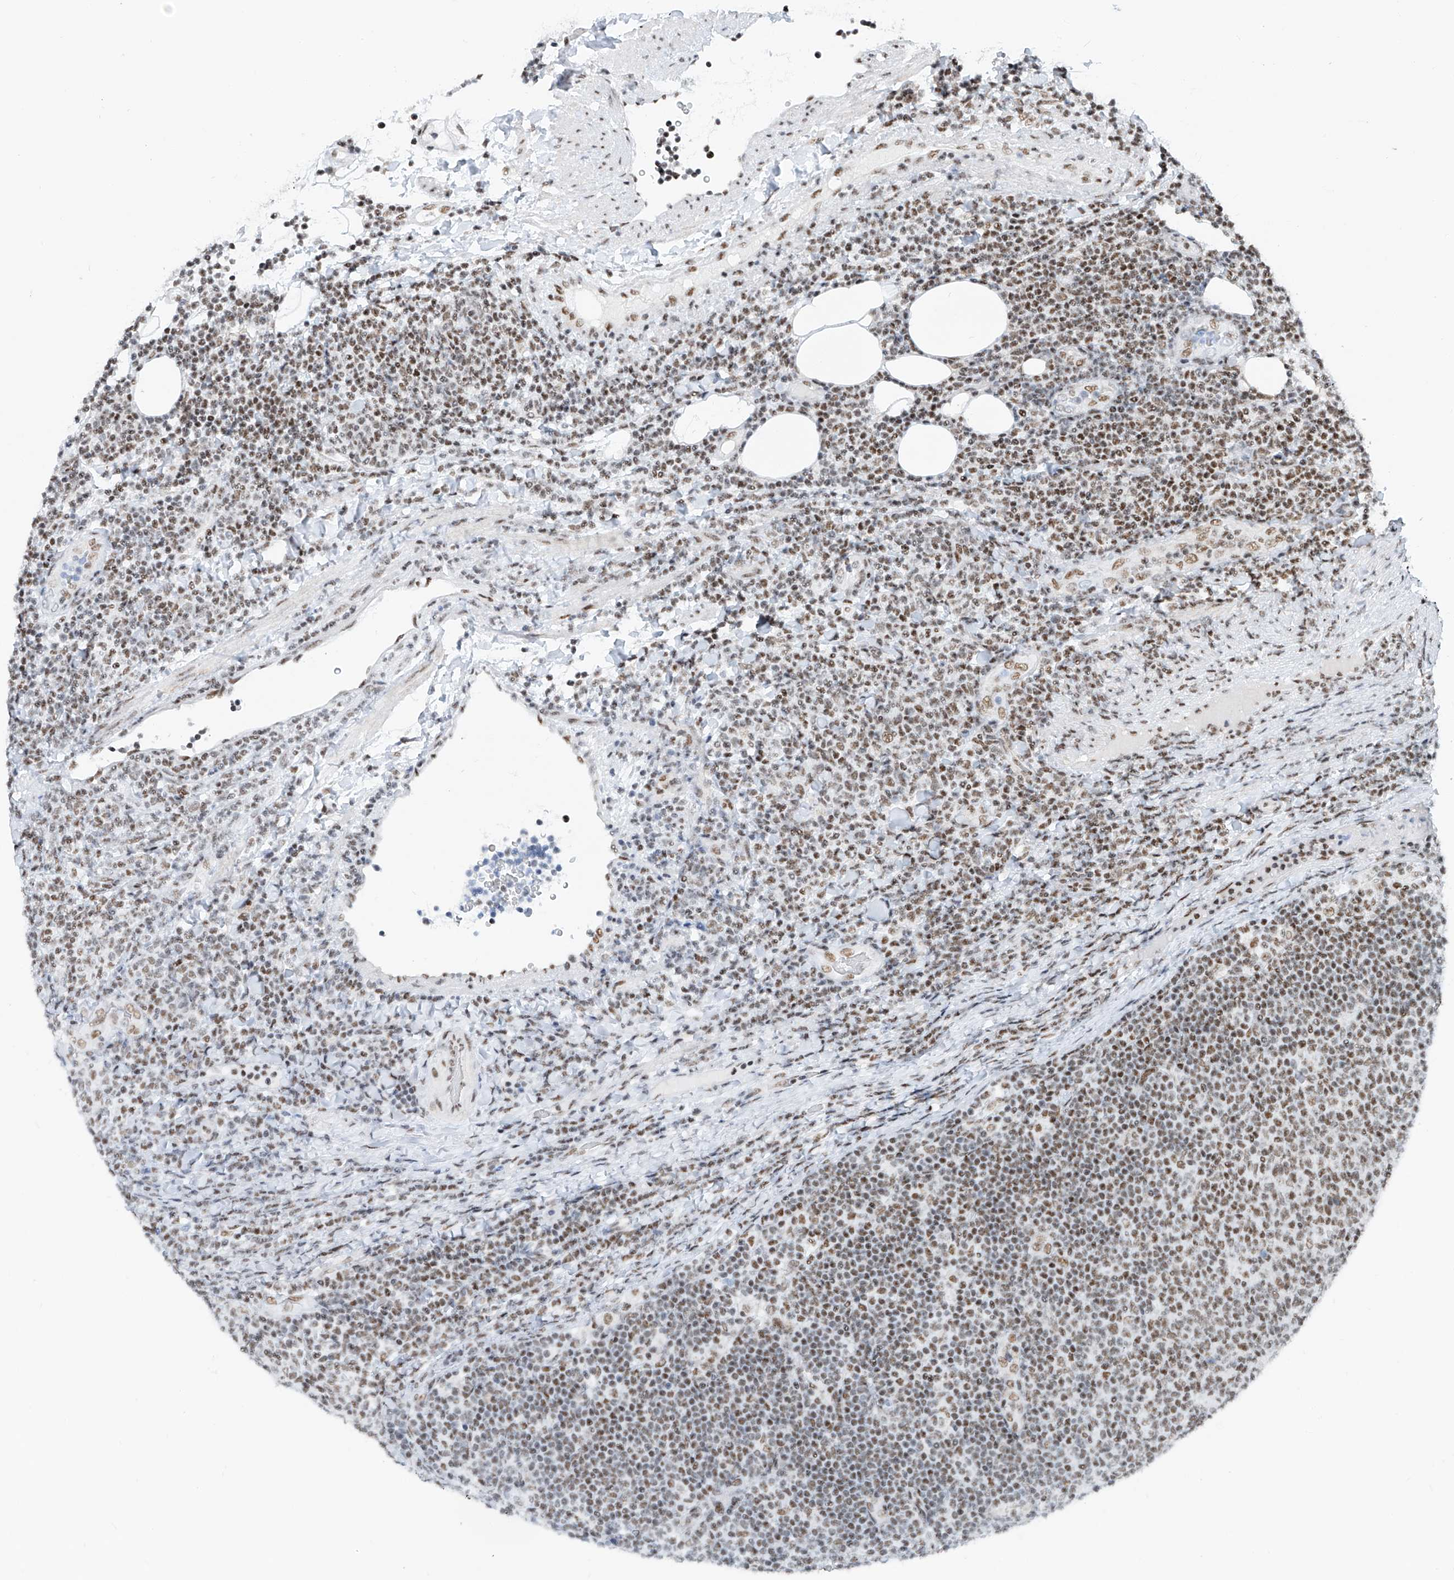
{"staining": {"intensity": "moderate", "quantity": ">75%", "location": "nuclear"}, "tissue": "lymphoma", "cell_type": "Tumor cells", "image_type": "cancer", "snomed": [{"axis": "morphology", "description": "Malignant lymphoma, non-Hodgkin's type, Low grade"}, {"axis": "topography", "description": "Lymph node"}], "caption": "Protein analysis of lymphoma tissue exhibits moderate nuclear positivity in approximately >75% of tumor cells.", "gene": "TAF4", "patient": {"sex": "male", "age": 66}}